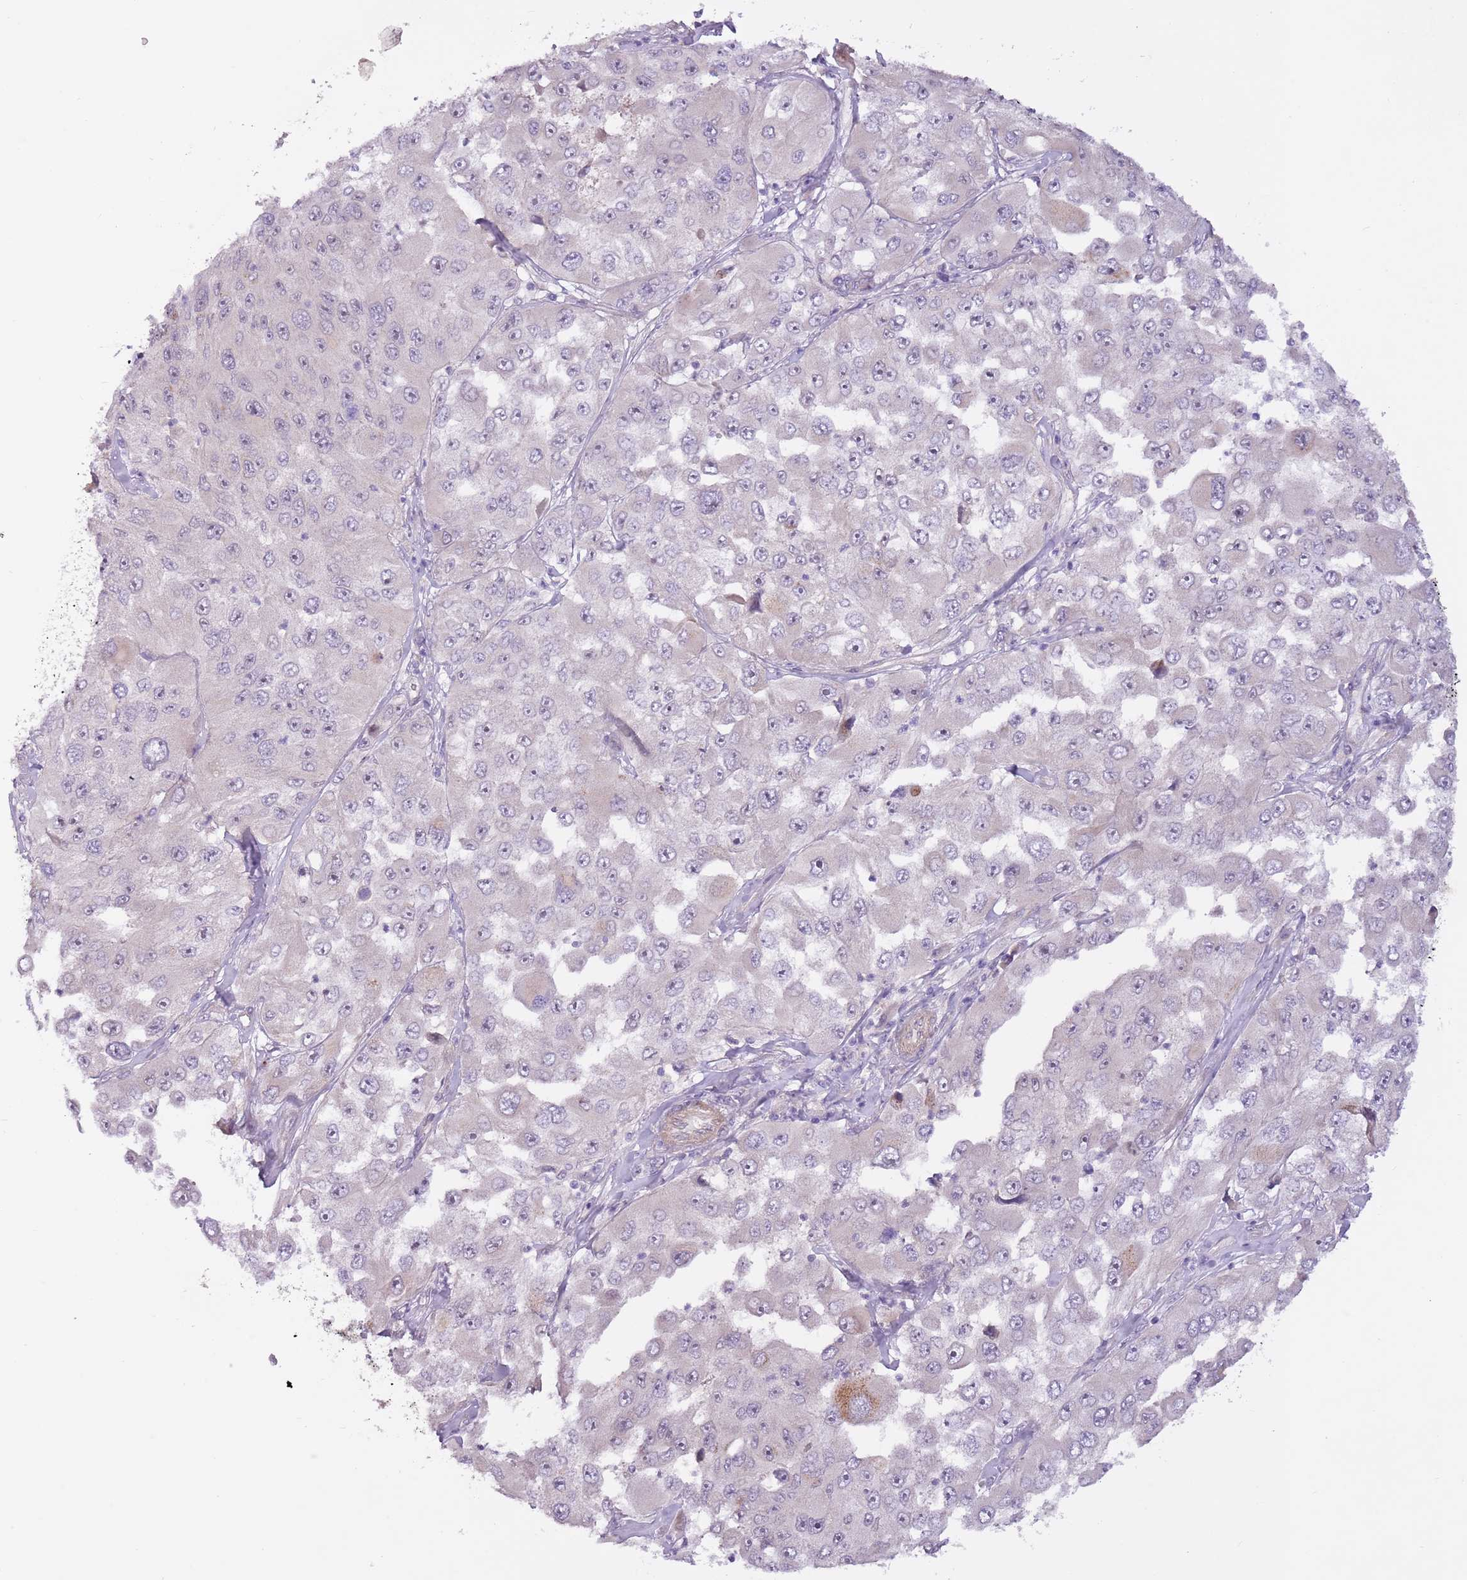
{"staining": {"intensity": "negative", "quantity": "none", "location": "none"}, "tissue": "melanoma", "cell_type": "Tumor cells", "image_type": "cancer", "snomed": [{"axis": "morphology", "description": "Malignant melanoma, Metastatic site"}, {"axis": "topography", "description": "Lymph node"}], "caption": "There is no significant staining in tumor cells of malignant melanoma (metastatic site).", "gene": "MRO", "patient": {"sex": "male", "age": 62}}